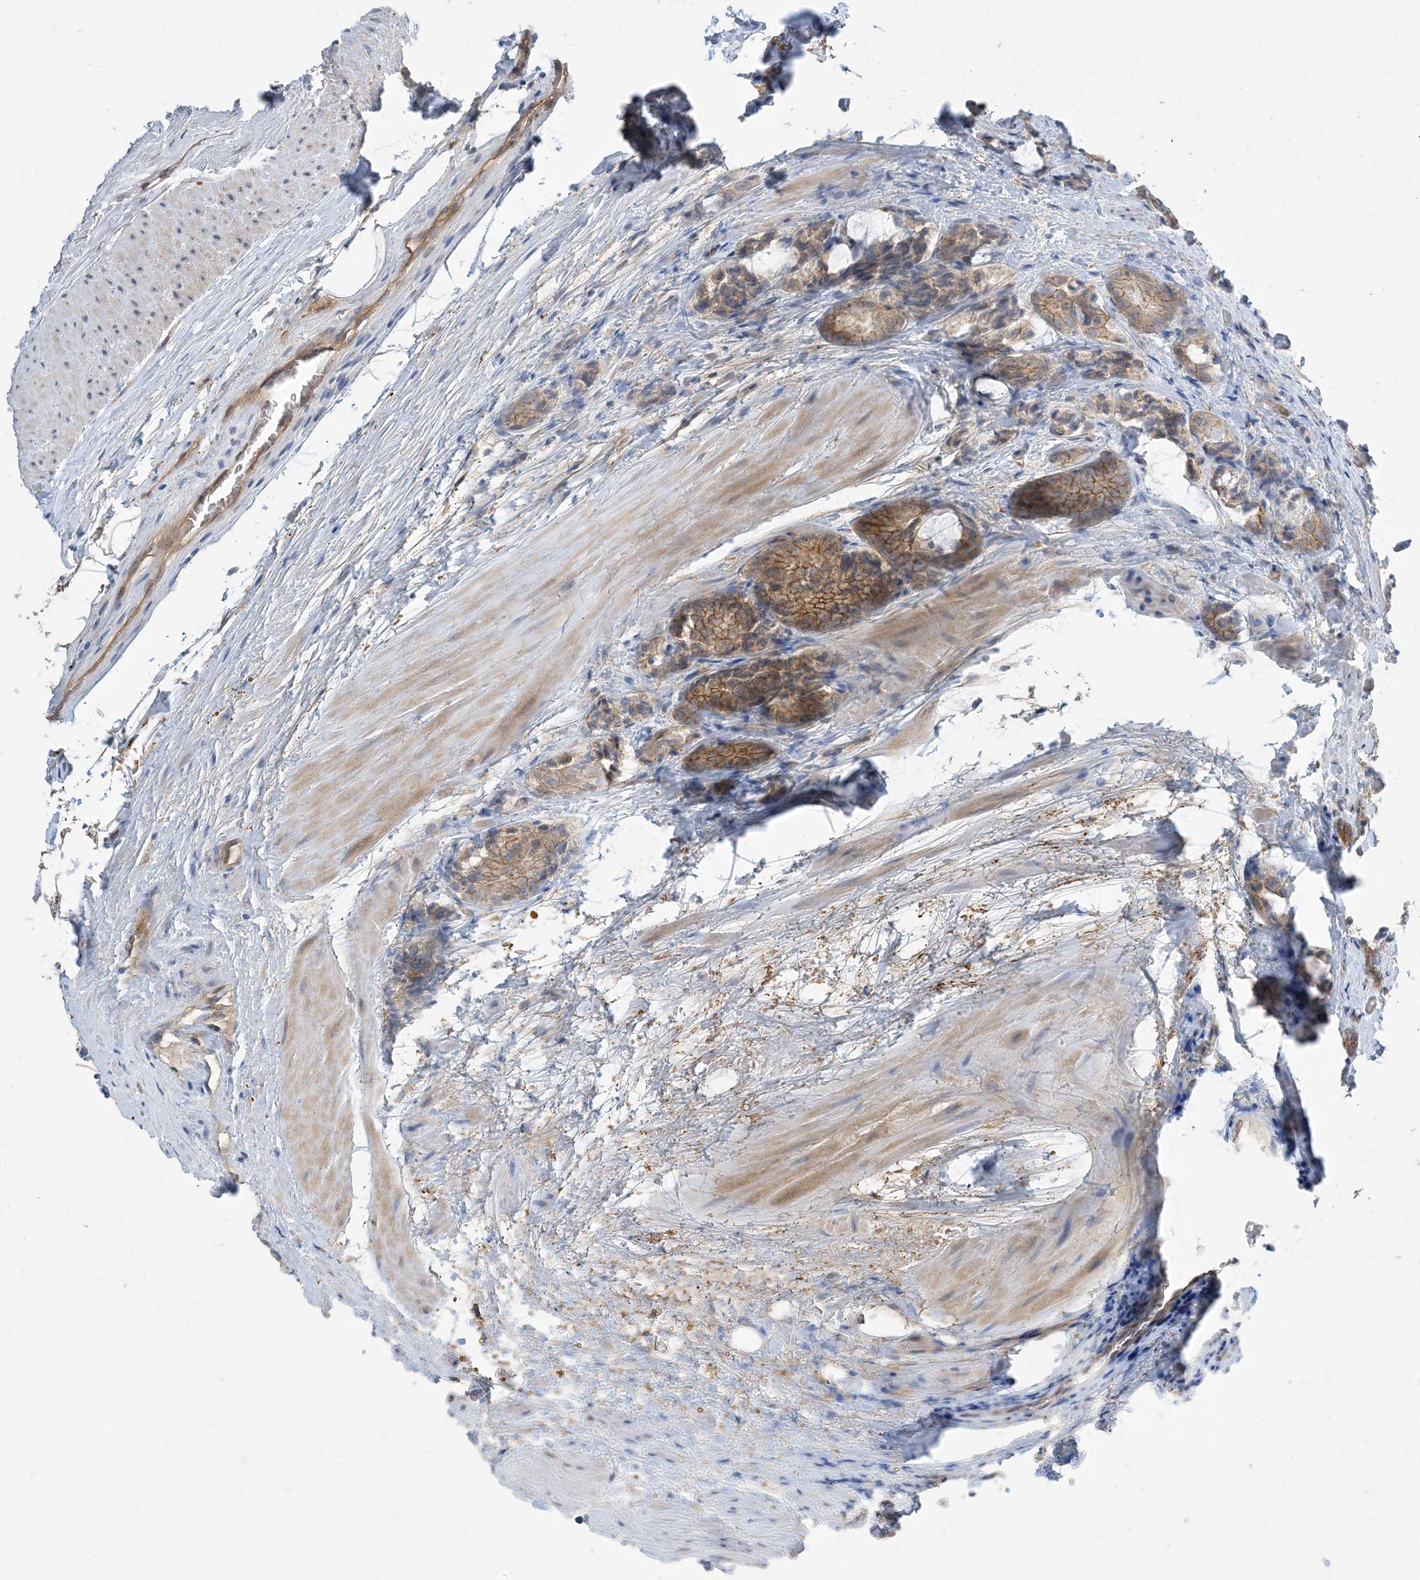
{"staining": {"intensity": "moderate", "quantity": "25%-75%", "location": "cytoplasmic/membranous"}, "tissue": "prostate cancer", "cell_type": "Tumor cells", "image_type": "cancer", "snomed": [{"axis": "morphology", "description": "Adenocarcinoma, High grade"}, {"axis": "topography", "description": "Prostate"}], "caption": "Prostate cancer was stained to show a protein in brown. There is medium levels of moderate cytoplasmic/membranous positivity in about 25%-75% of tumor cells. The staining is performed using DAB brown chromogen to label protein expression. The nuclei are counter-stained blue using hematoxylin.", "gene": "AOC1", "patient": {"sex": "male", "age": 63}}